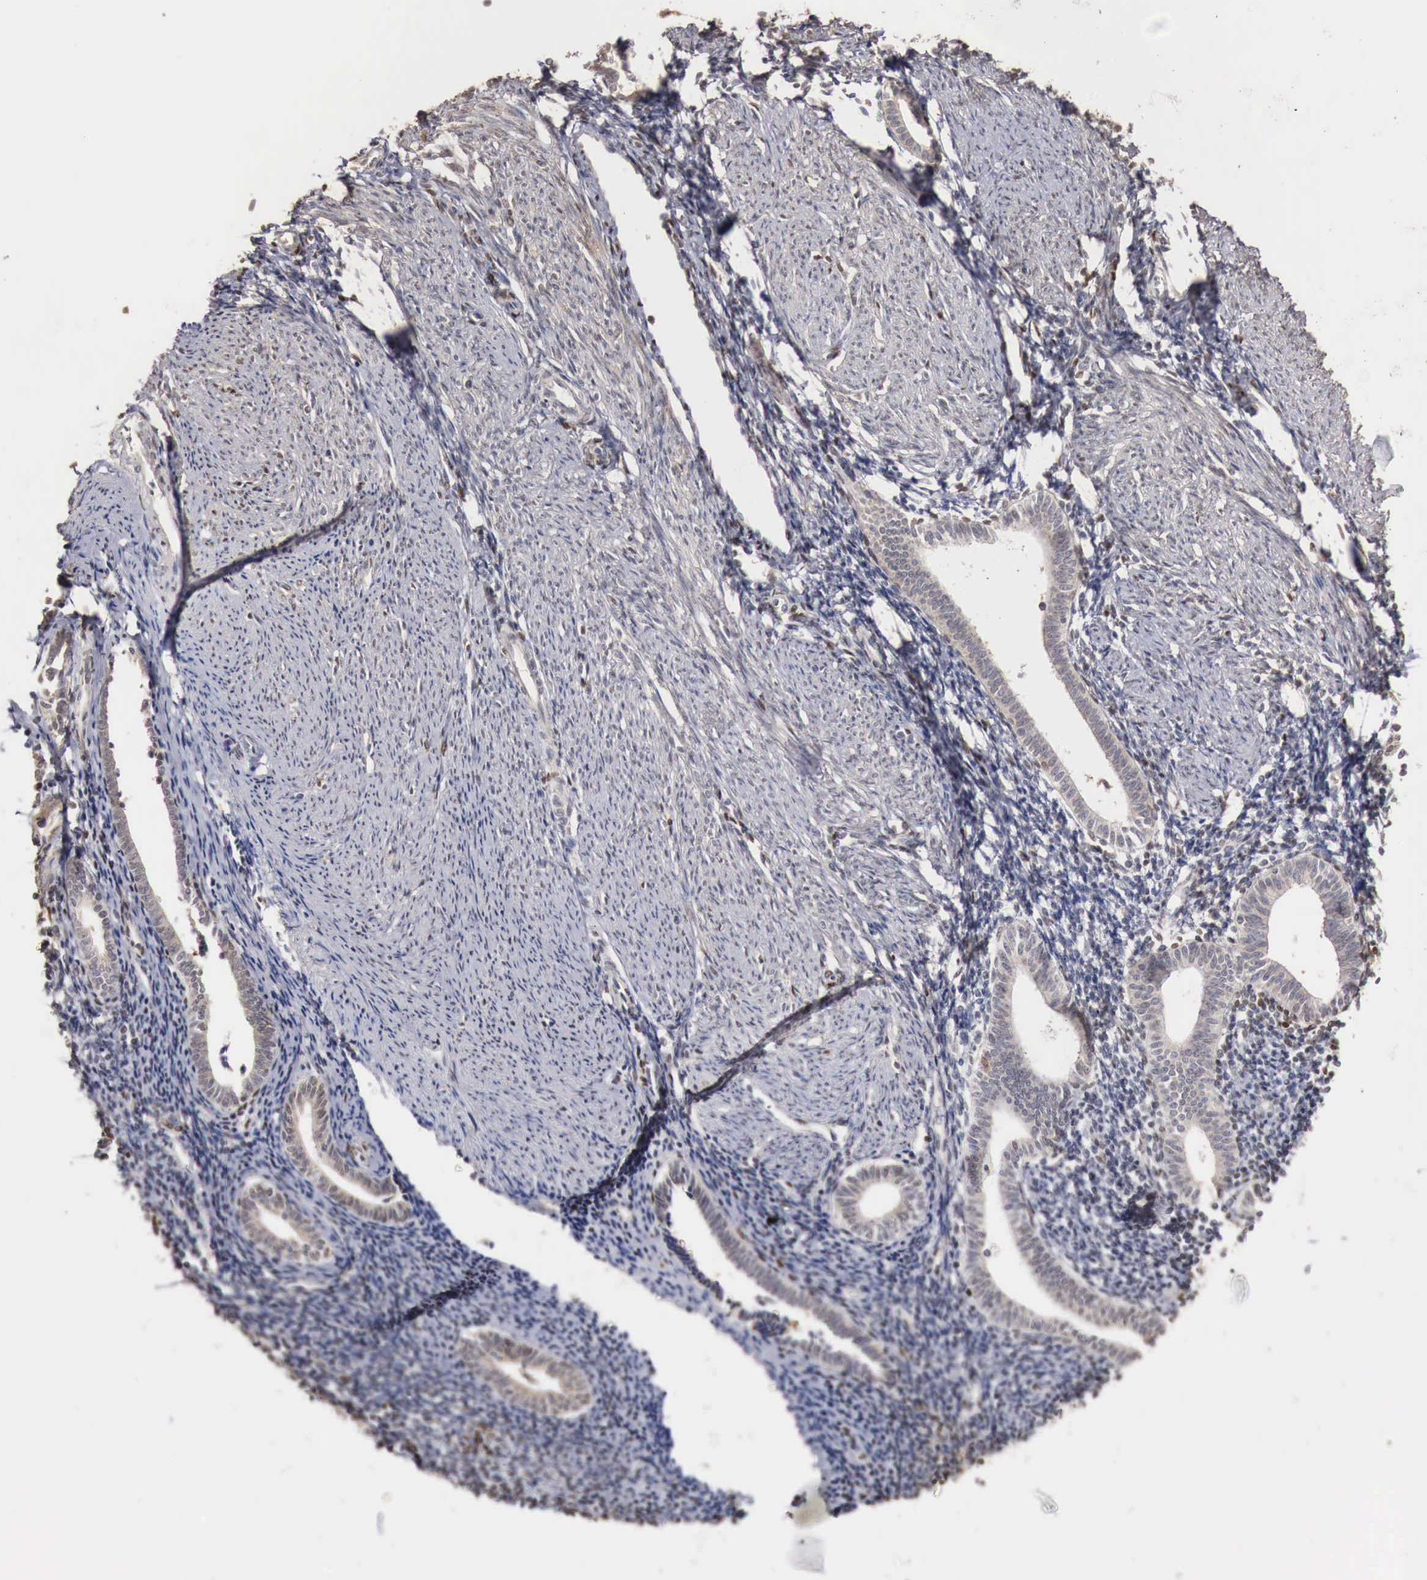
{"staining": {"intensity": "negative", "quantity": "none", "location": "none"}, "tissue": "endometrium", "cell_type": "Cells in endometrial stroma", "image_type": "normal", "snomed": [{"axis": "morphology", "description": "Normal tissue, NOS"}, {"axis": "topography", "description": "Endometrium"}], "caption": "Immunohistochemical staining of benign endometrium exhibits no significant positivity in cells in endometrial stroma.", "gene": "KHDRBS2", "patient": {"sex": "female", "age": 52}}